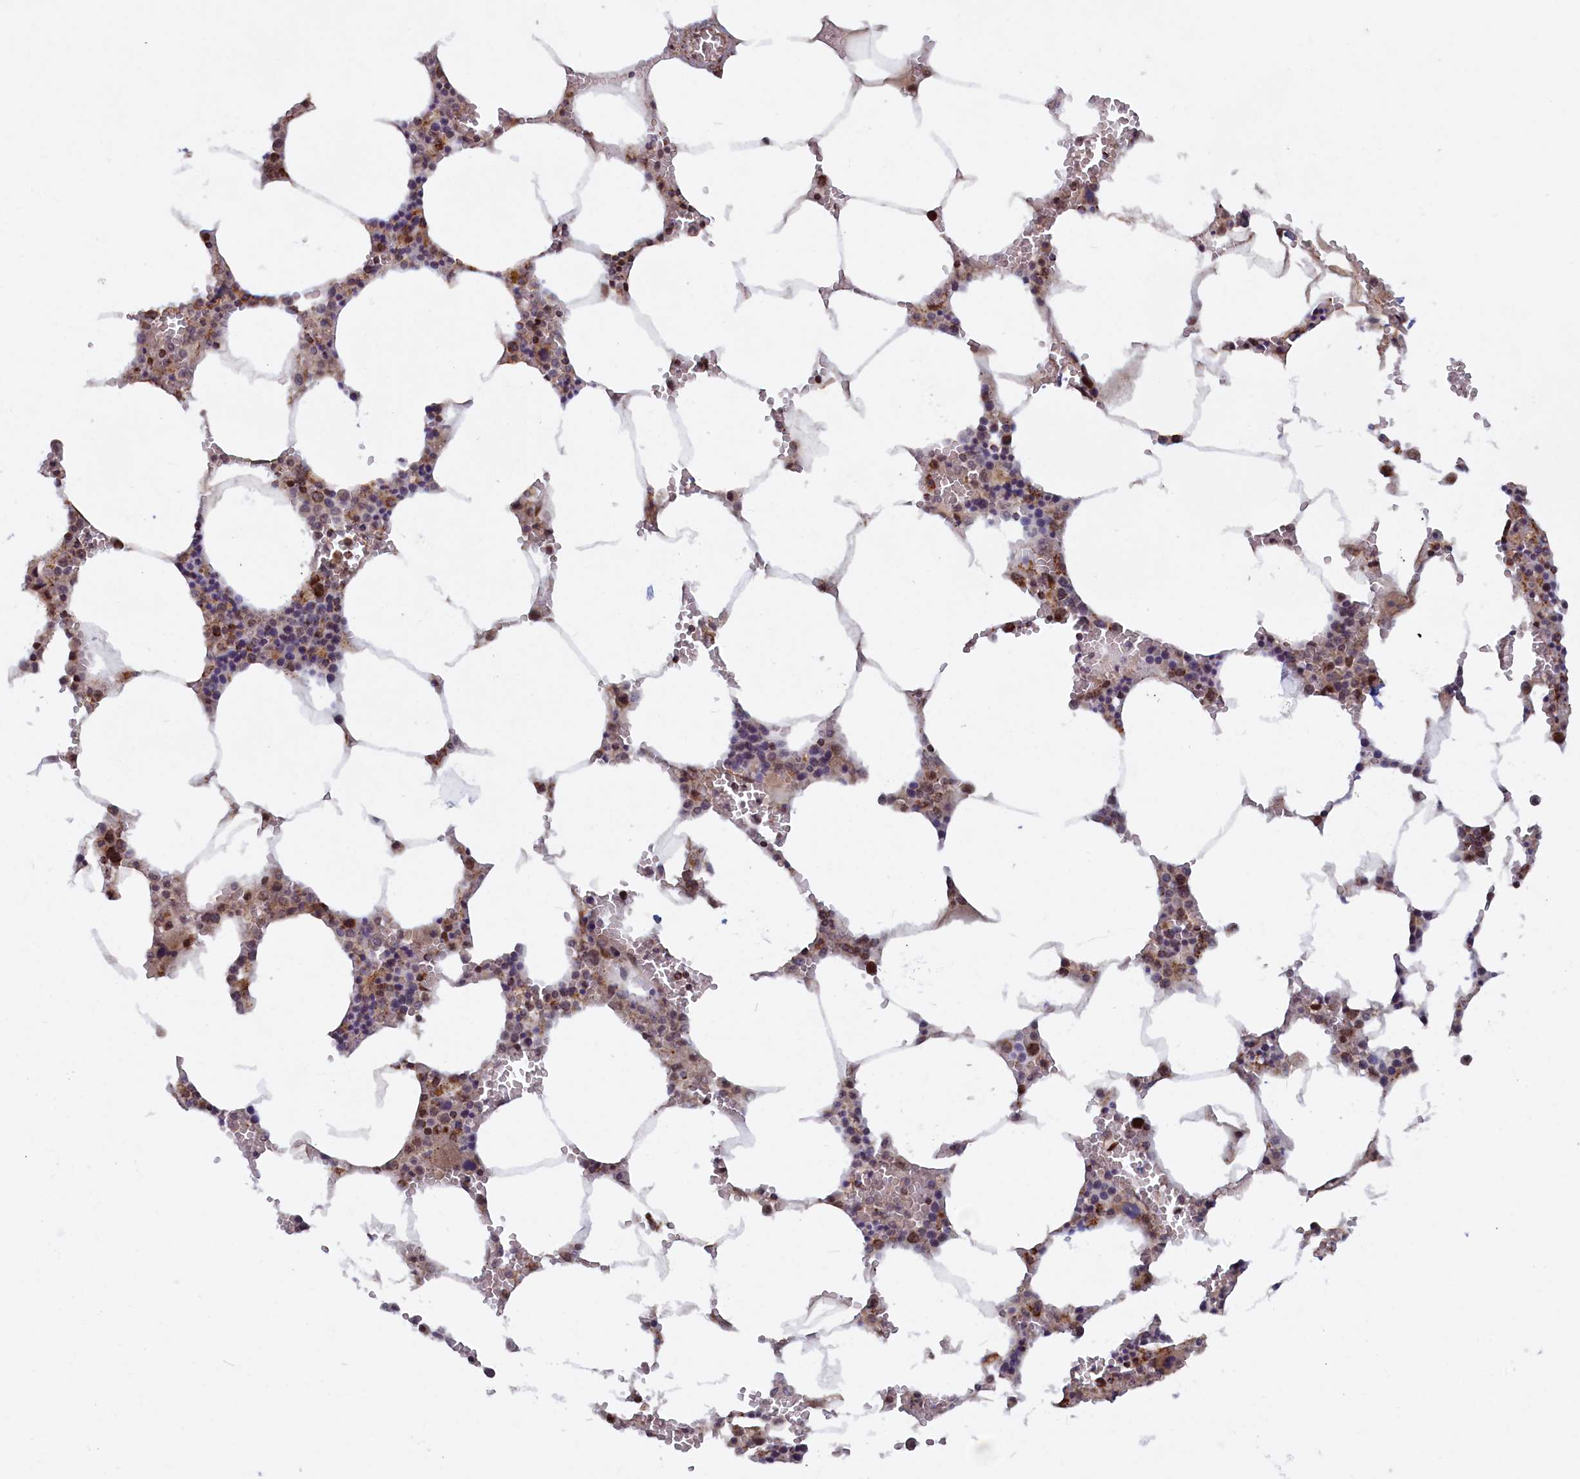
{"staining": {"intensity": "moderate", "quantity": "25%-75%", "location": "cytoplasmic/membranous,nuclear"}, "tissue": "bone marrow", "cell_type": "Hematopoietic cells", "image_type": "normal", "snomed": [{"axis": "morphology", "description": "Normal tissue, NOS"}, {"axis": "topography", "description": "Bone marrow"}], "caption": "Brown immunohistochemical staining in benign bone marrow exhibits moderate cytoplasmic/membranous,nuclear positivity in approximately 25%-75% of hematopoietic cells.", "gene": "PLA2G10", "patient": {"sex": "male", "age": 70}}